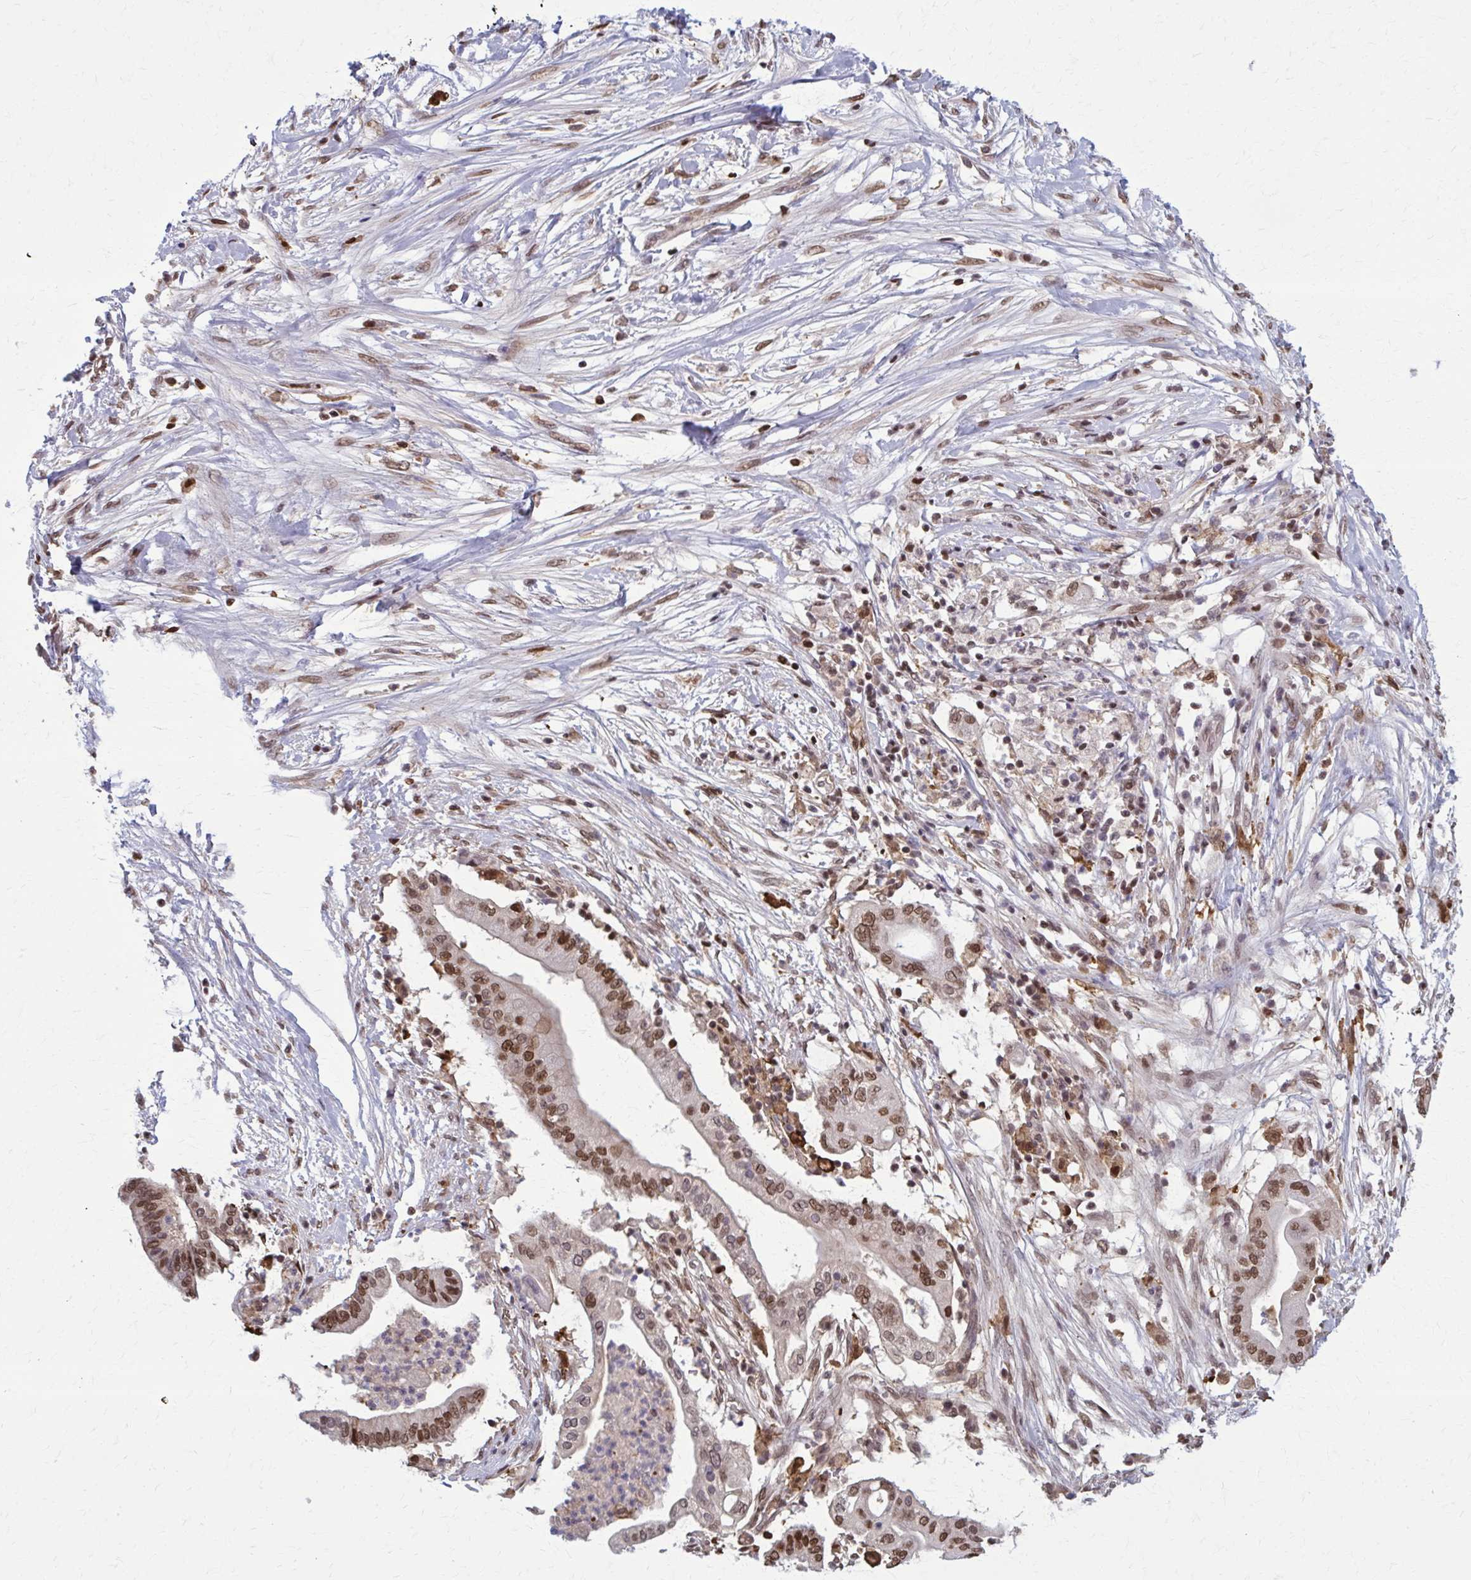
{"staining": {"intensity": "moderate", "quantity": ">75%", "location": "nuclear"}, "tissue": "pancreatic cancer", "cell_type": "Tumor cells", "image_type": "cancer", "snomed": [{"axis": "morphology", "description": "Adenocarcinoma, NOS"}, {"axis": "topography", "description": "Pancreas"}], "caption": "A medium amount of moderate nuclear expression is appreciated in approximately >75% of tumor cells in adenocarcinoma (pancreatic) tissue.", "gene": "MDH1", "patient": {"sex": "male", "age": 68}}